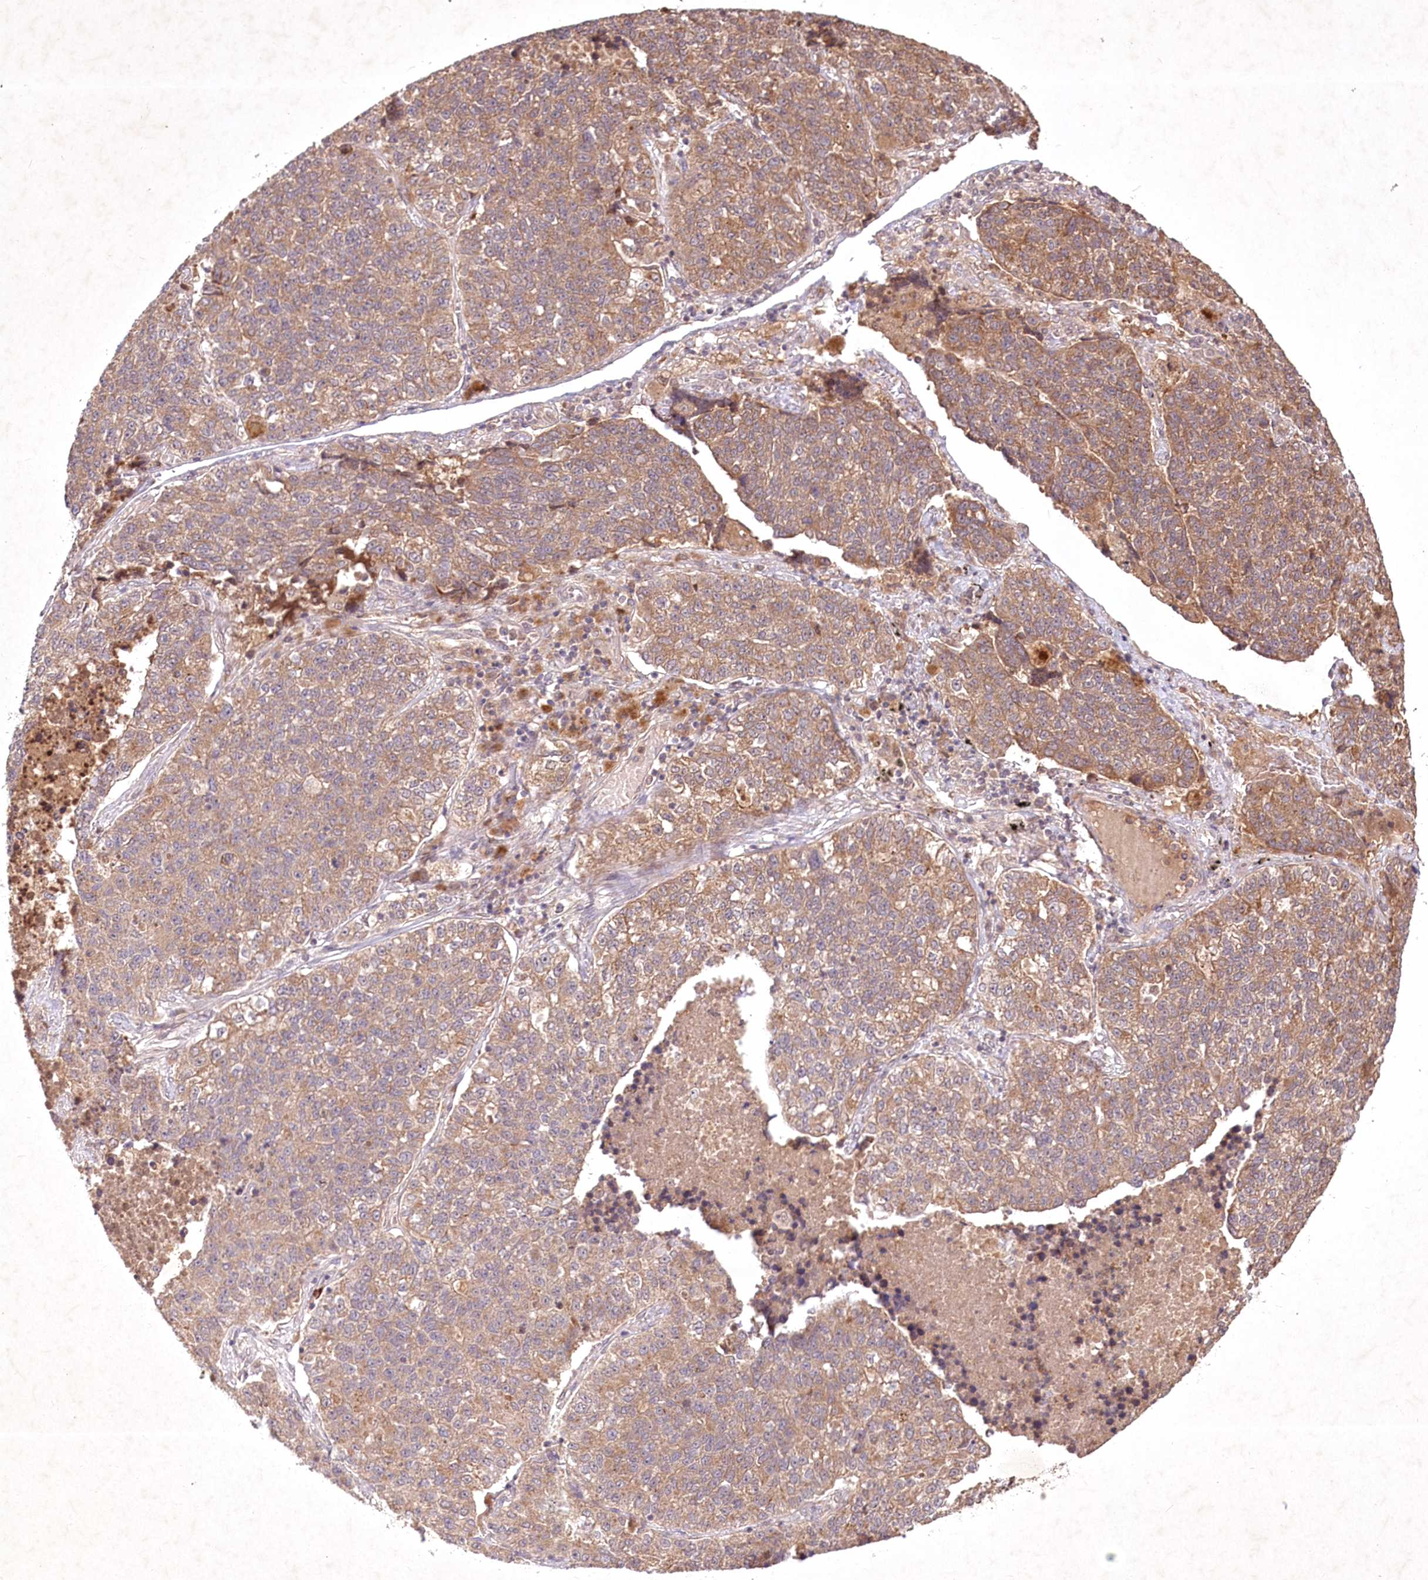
{"staining": {"intensity": "moderate", "quantity": ">75%", "location": "cytoplasmic/membranous"}, "tissue": "lung cancer", "cell_type": "Tumor cells", "image_type": "cancer", "snomed": [{"axis": "morphology", "description": "Adenocarcinoma, NOS"}, {"axis": "topography", "description": "Lung"}], "caption": "Adenocarcinoma (lung) stained with a protein marker exhibits moderate staining in tumor cells.", "gene": "IRAK1BP1", "patient": {"sex": "male", "age": 49}}